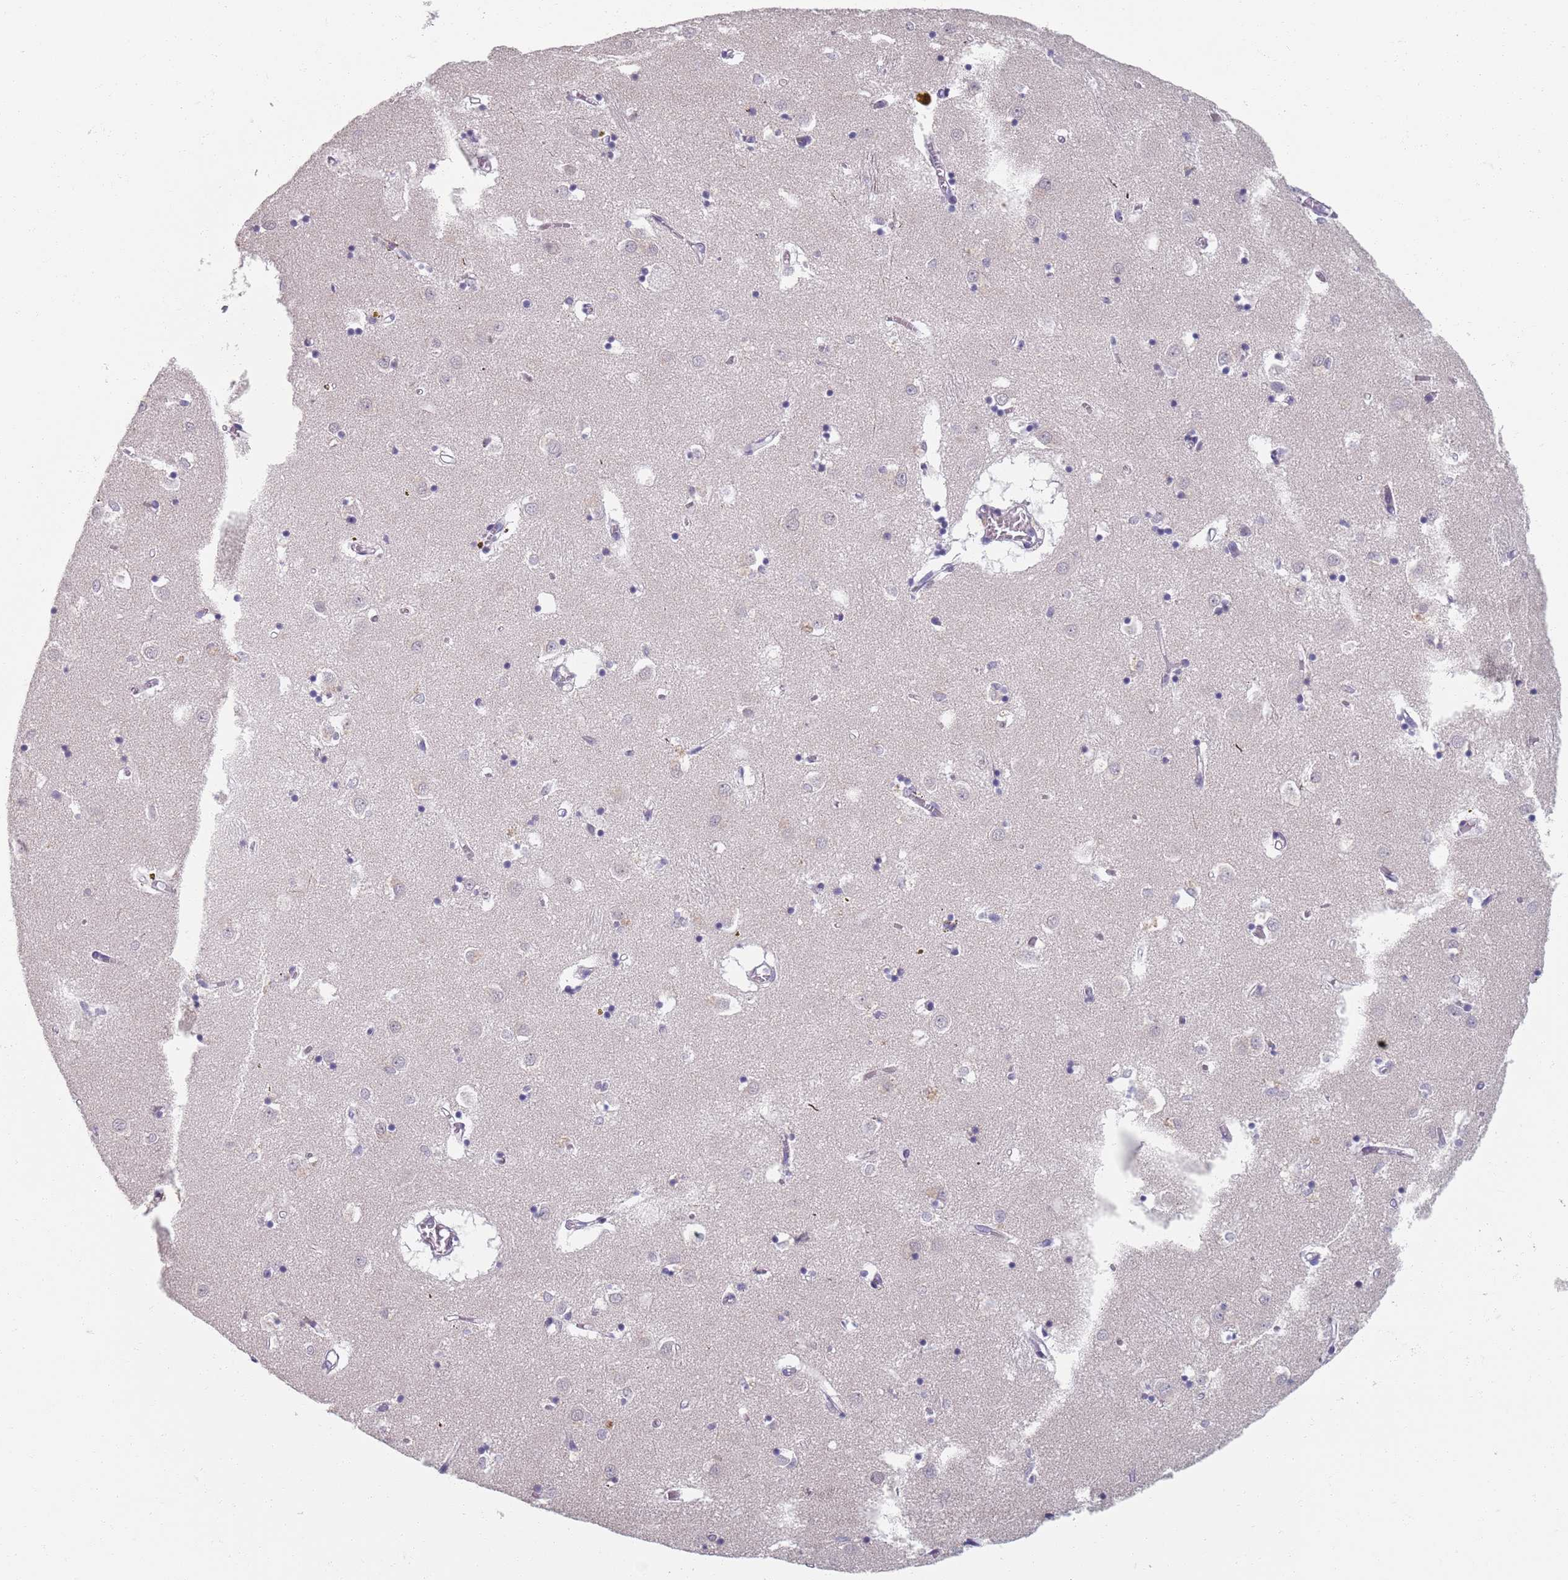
{"staining": {"intensity": "negative", "quantity": "none", "location": "none"}, "tissue": "caudate", "cell_type": "Glial cells", "image_type": "normal", "snomed": [{"axis": "morphology", "description": "Normal tissue, NOS"}, {"axis": "topography", "description": "Lateral ventricle wall"}], "caption": "The immunohistochemistry (IHC) image has no significant positivity in glial cells of caudate. Nuclei are stained in blue.", "gene": "SAMD1", "patient": {"sex": "male", "age": 70}}